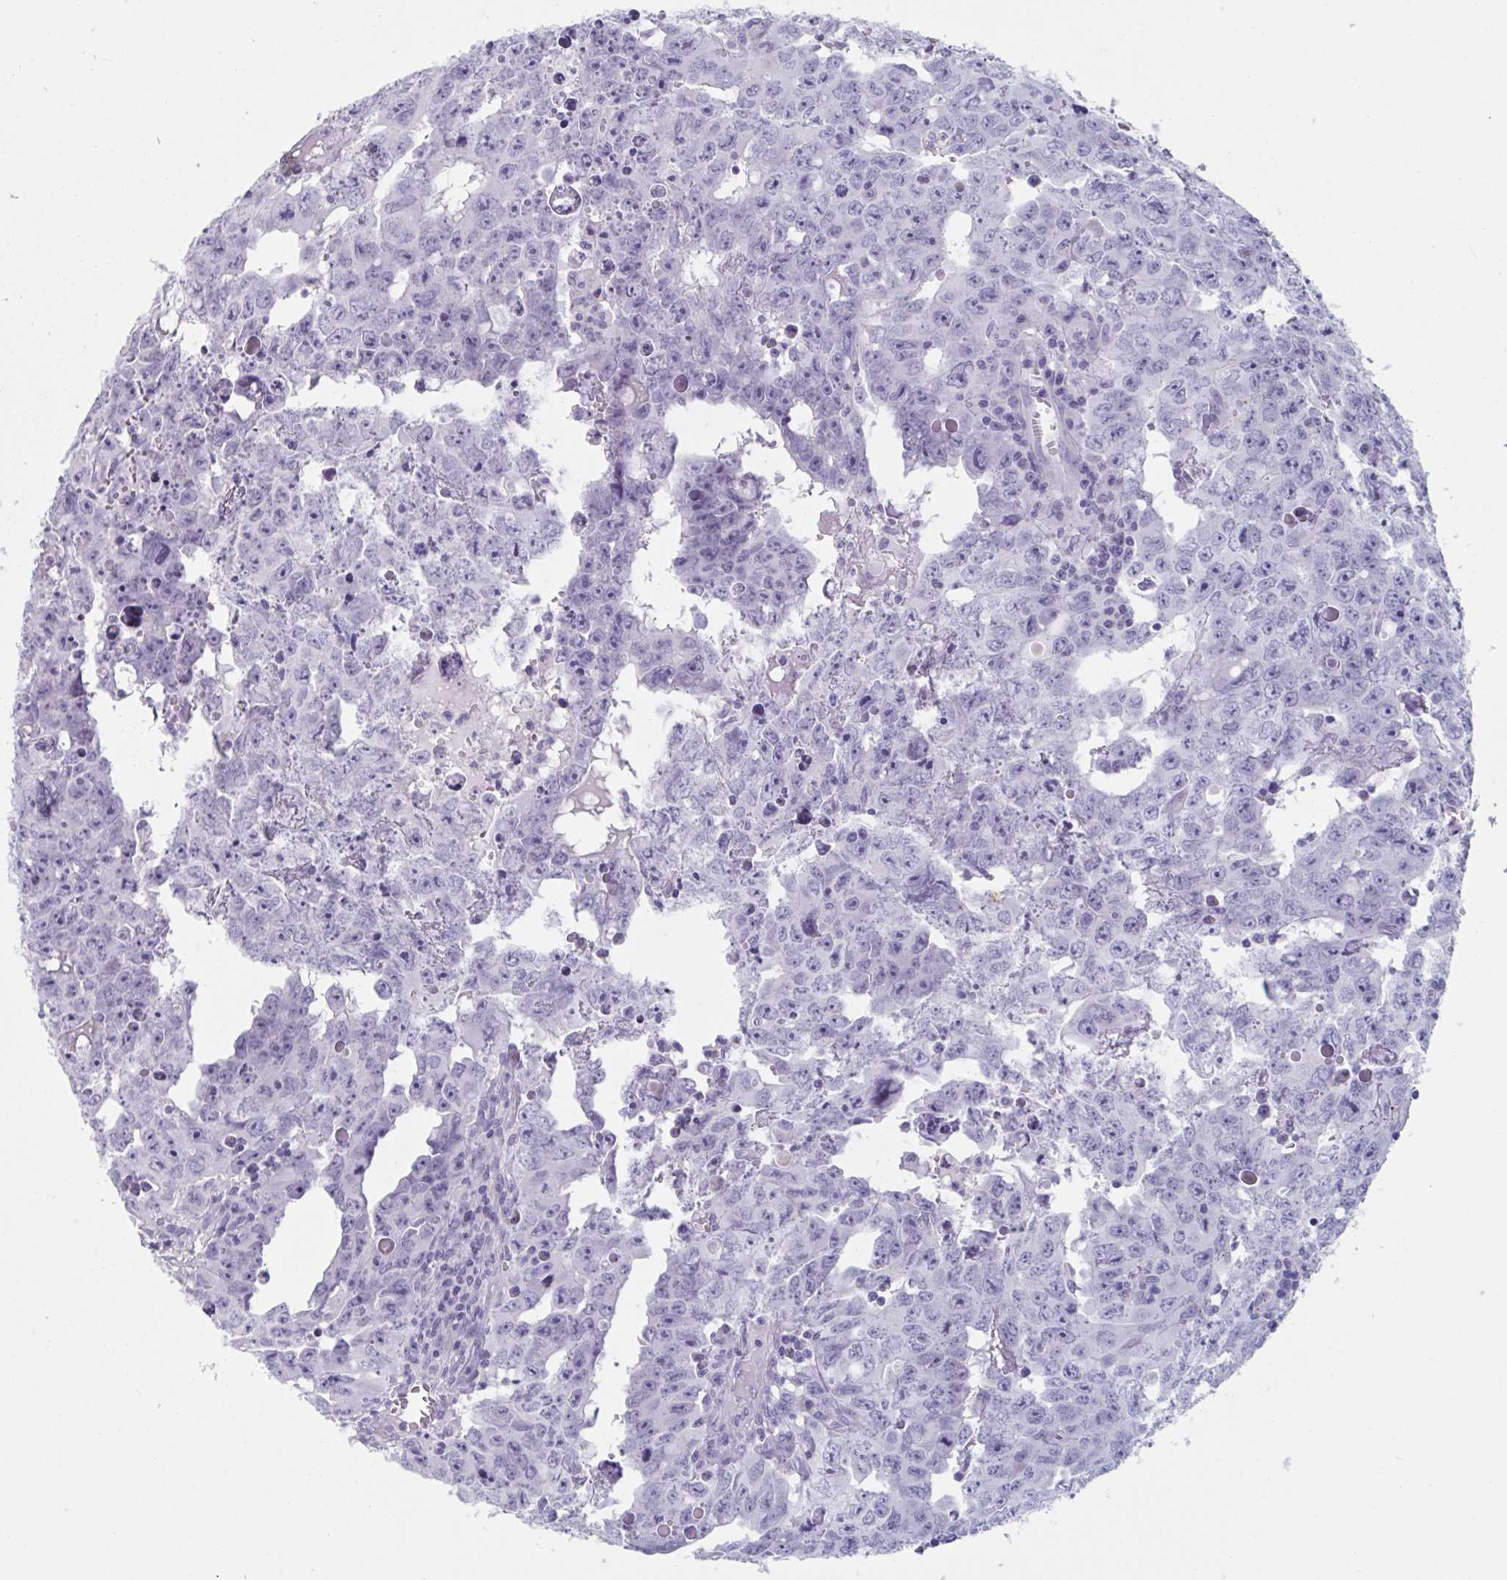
{"staining": {"intensity": "negative", "quantity": "none", "location": "none"}, "tissue": "testis cancer", "cell_type": "Tumor cells", "image_type": "cancer", "snomed": [{"axis": "morphology", "description": "Carcinoma, Embryonal, NOS"}, {"axis": "topography", "description": "Testis"}], "caption": "Tumor cells are negative for protein expression in human testis embryonal carcinoma.", "gene": "HSD11B2", "patient": {"sex": "male", "age": 22}}